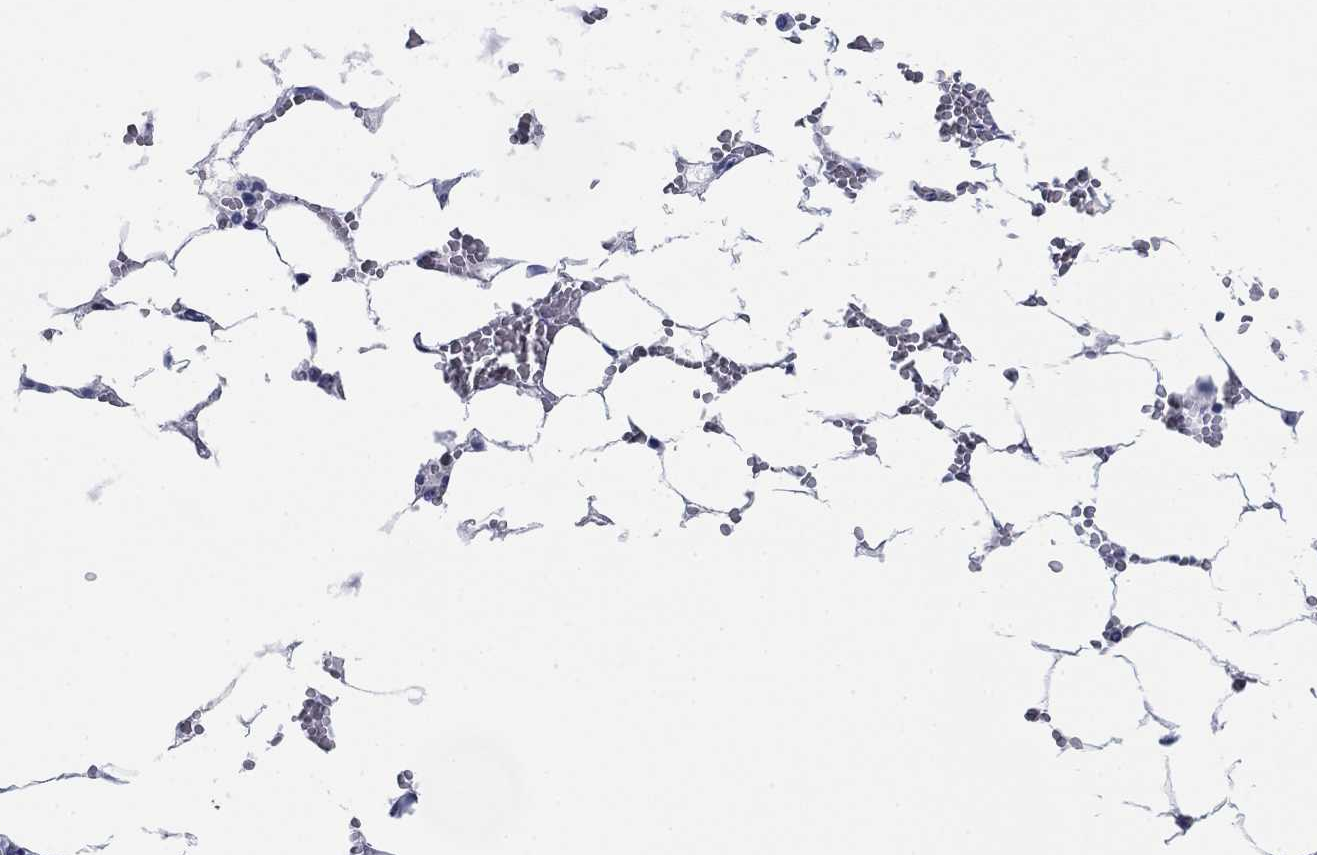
{"staining": {"intensity": "negative", "quantity": "none", "location": "none"}, "tissue": "bone marrow", "cell_type": "Hematopoietic cells", "image_type": "normal", "snomed": [{"axis": "morphology", "description": "Normal tissue, NOS"}, {"axis": "topography", "description": "Bone marrow"}], "caption": "A high-resolution micrograph shows immunohistochemistry (IHC) staining of unremarkable bone marrow, which demonstrates no significant positivity in hematopoietic cells.", "gene": "PDYN", "patient": {"sex": "female", "age": 64}}